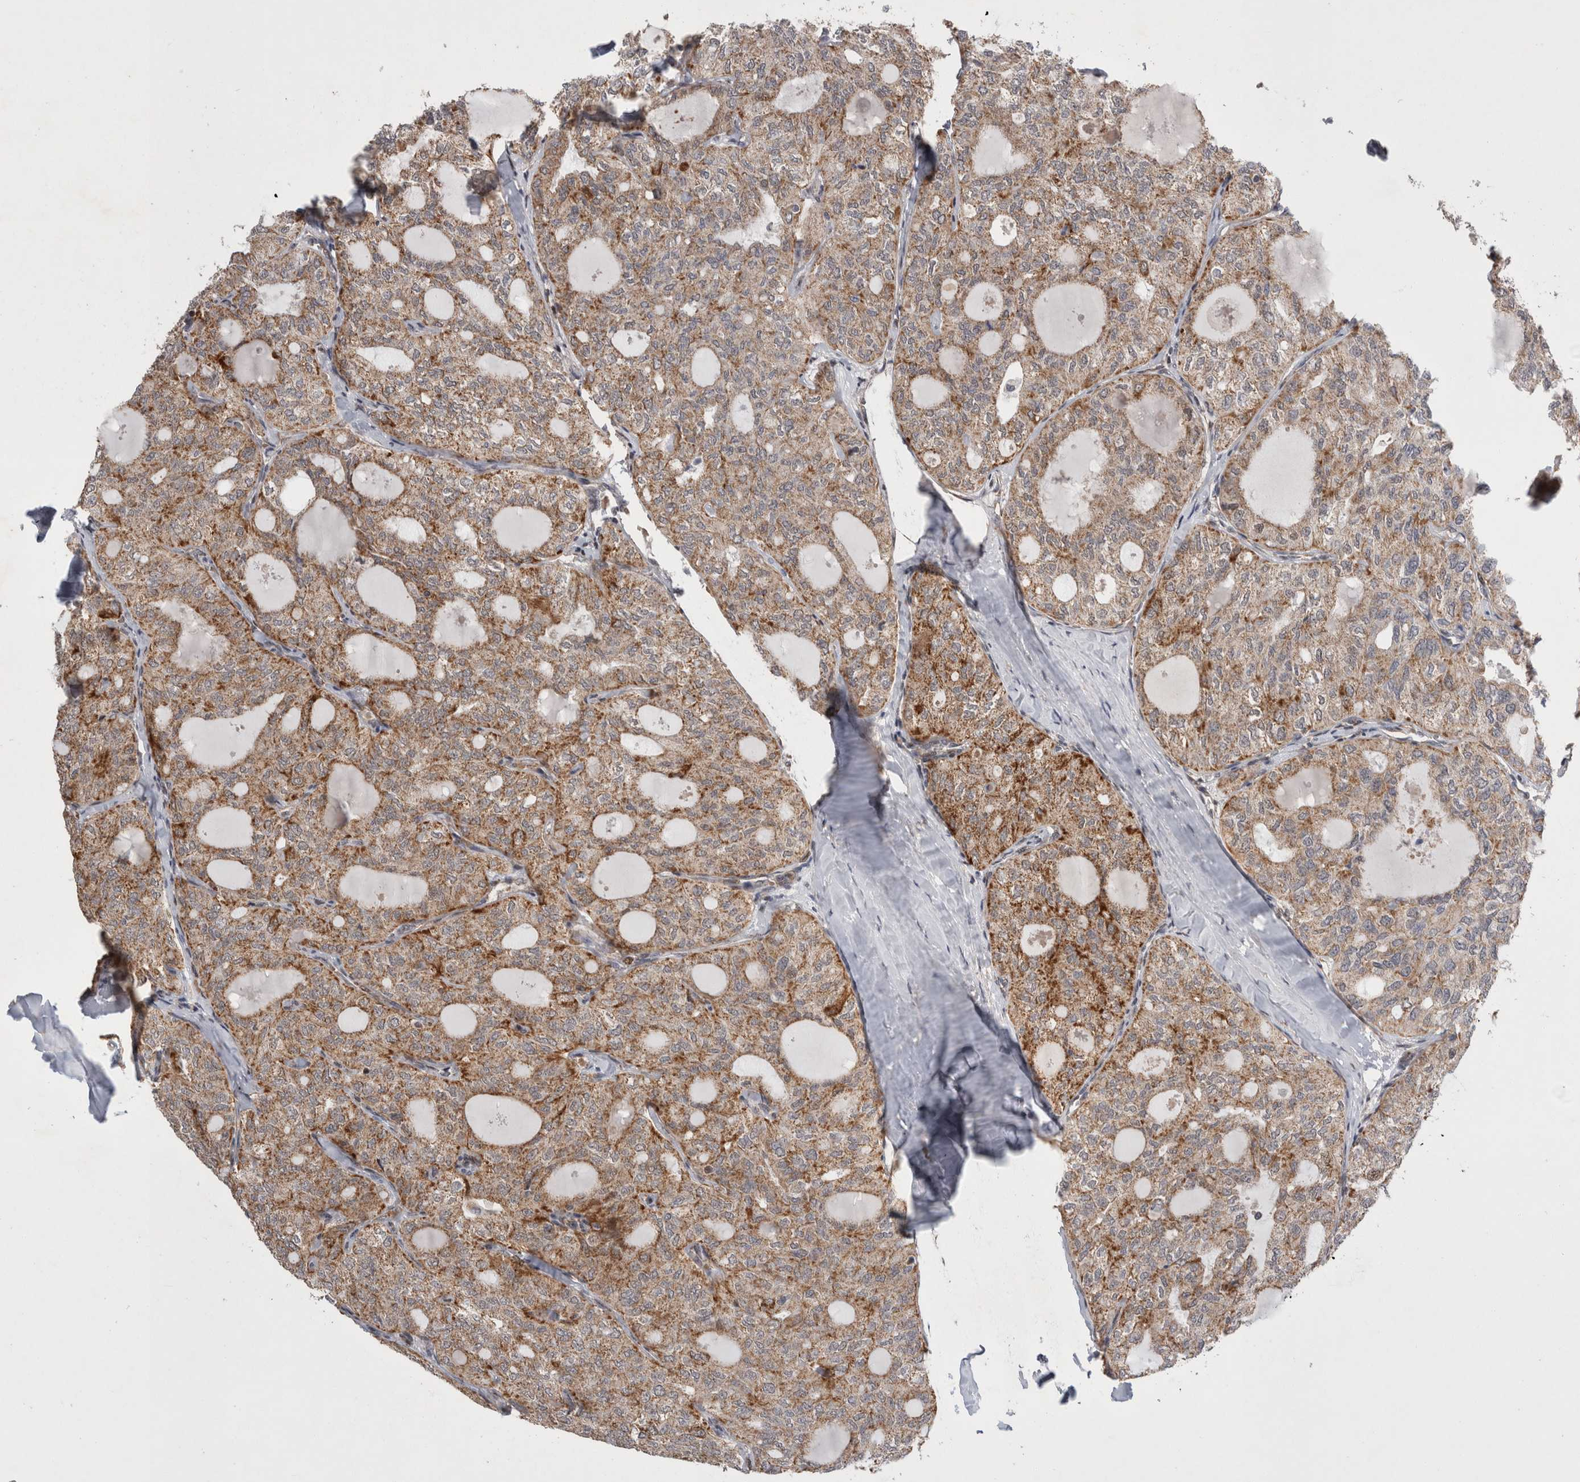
{"staining": {"intensity": "moderate", "quantity": ">75%", "location": "cytoplasmic/membranous"}, "tissue": "thyroid cancer", "cell_type": "Tumor cells", "image_type": "cancer", "snomed": [{"axis": "morphology", "description": "Follicular adenoma carcinoma, NOS"}, {"axis": "topography", "description": "Thyroid gland"}], "caption": "Moderate cytoplasmic/membranous expression is appreciated in about >75% of tumor cells in thyroid follicular adenoma carcinoma.", "gene": "MRPL37", "patient": {"sex": "male", "age": 75}}